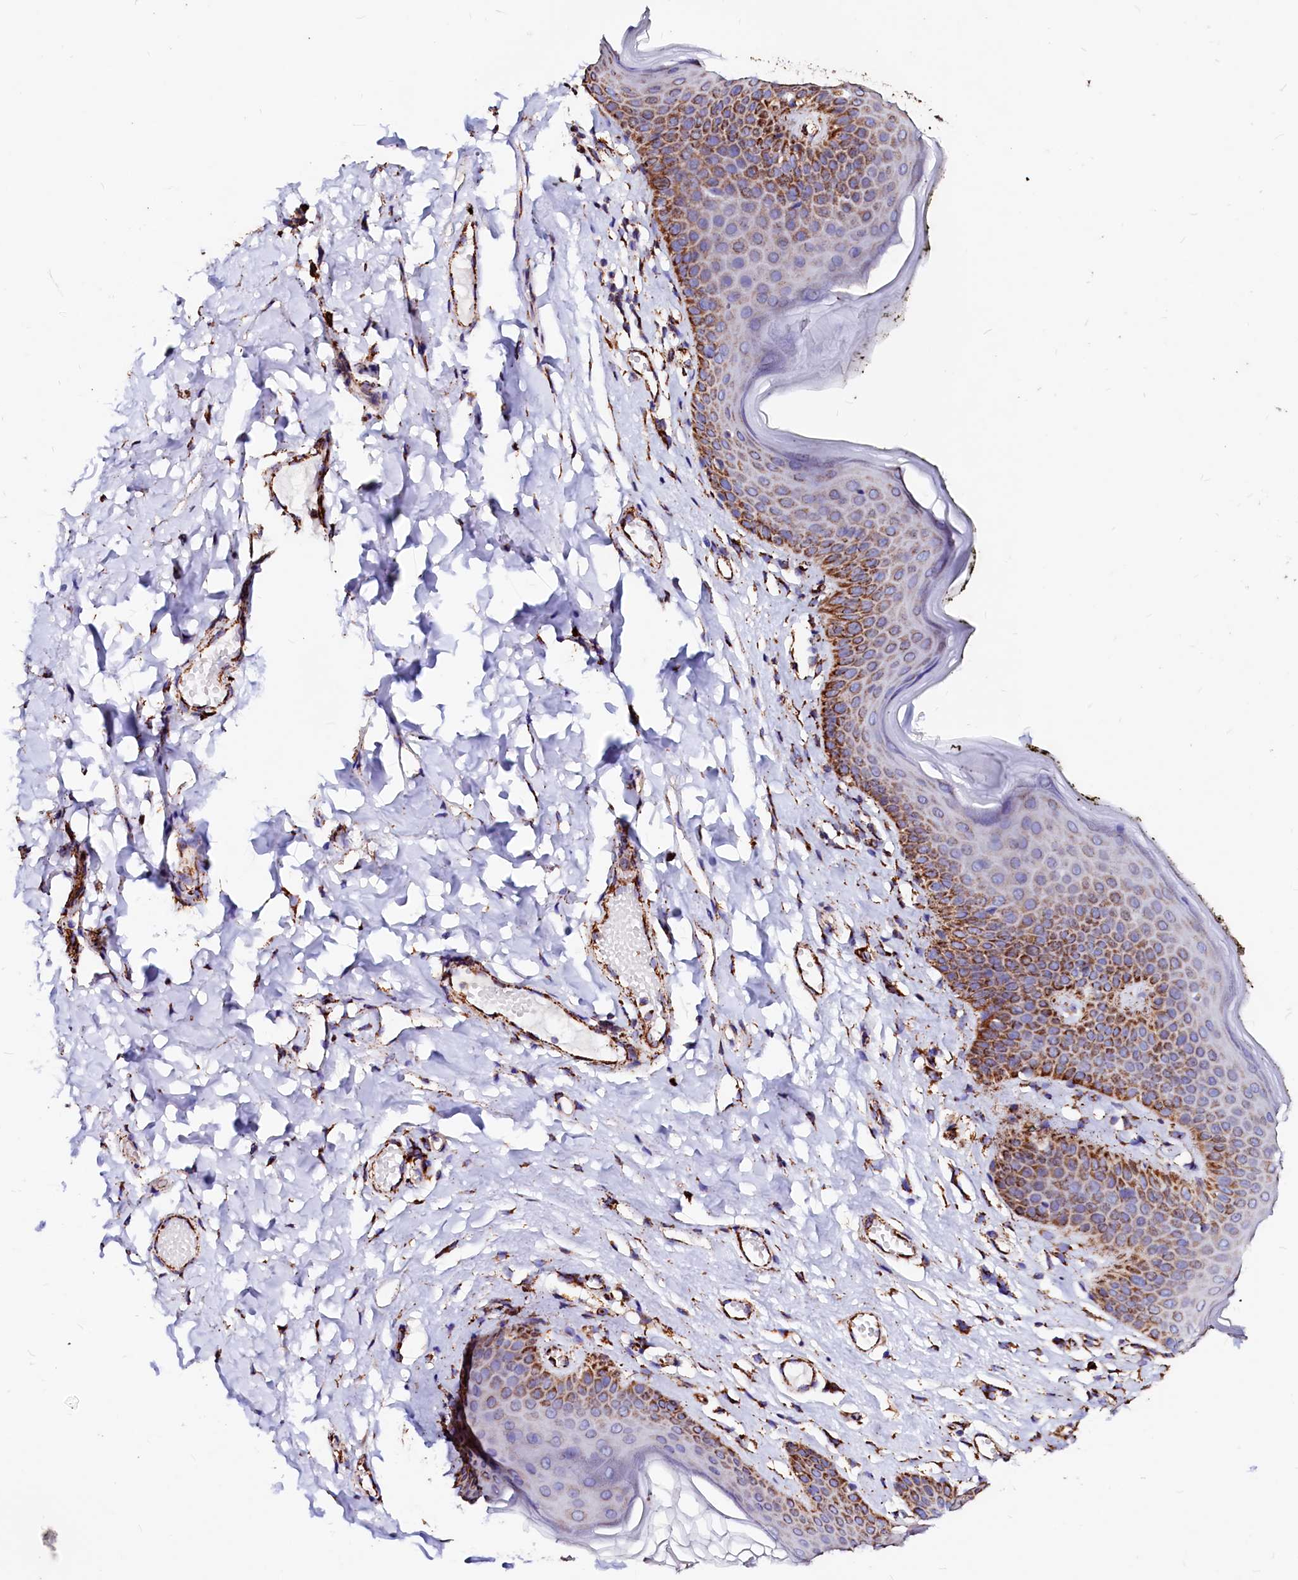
{"staining": {"intensity": "strong", "quantity": "25%-75%", "location": "cytoplasmic/membranous"}, "tissue": "skin", "cell_type": "Epidermal cells", "image_type": "normal", "snomed": [{"axis": "morphology", "description": "Normal tissue, NOS"}, {"axis": "morphology", "description": "Inflammation, NOS"}, {"axis": "topography", "description": "Vulva"}], "caption": "Immunohistochemical staining of normal human skin demonstrates strong cytoplasmic/membranous protein expression in approximately 25%-75% of epidermal cells. (DAB (3,3'-diaminobenzidine) IHC, brown staining for protein, blue staining for nuclei).", "gene": "MAOB", "patient": {"sex": "female", "age": 84}}